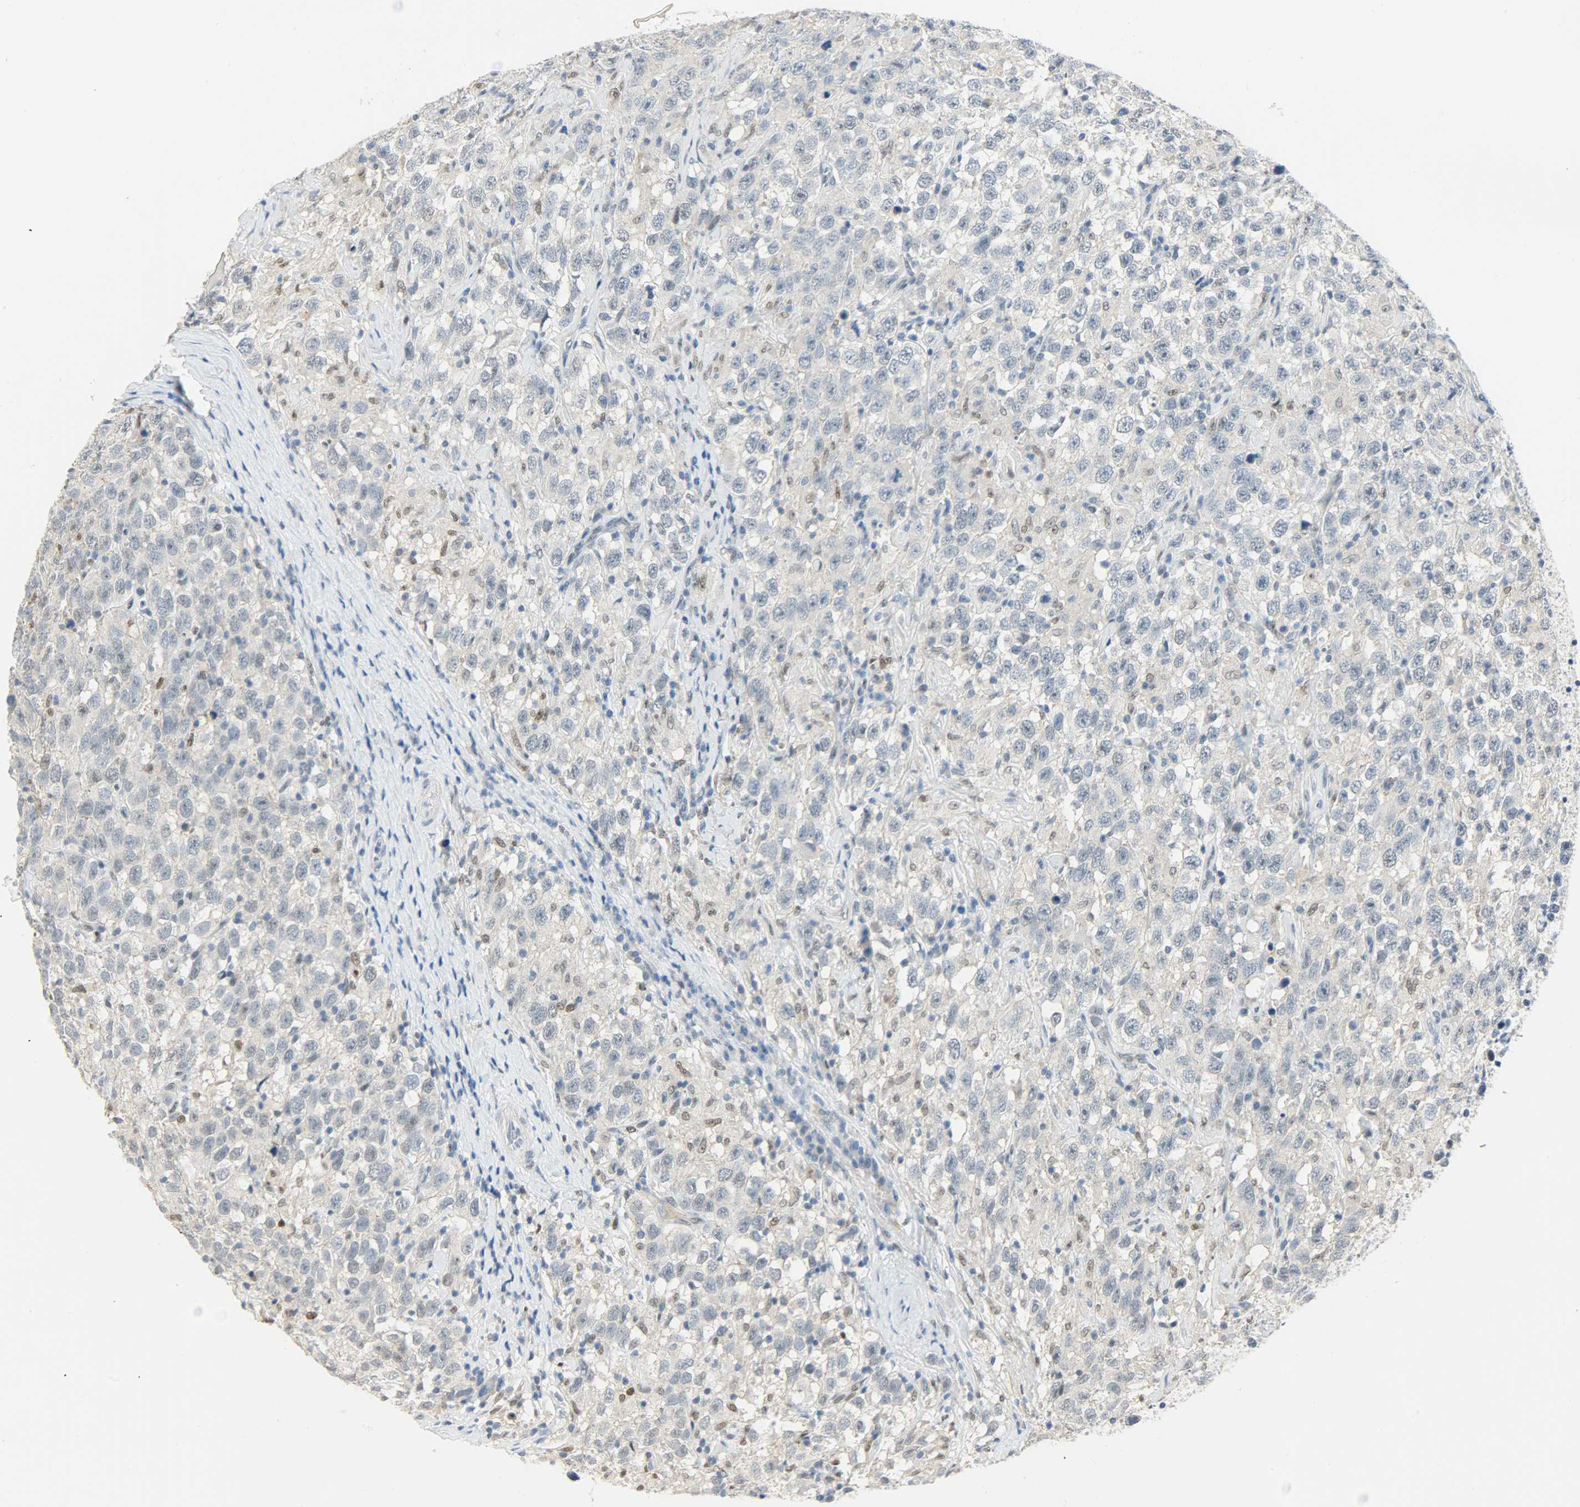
{"staining": {"intensity": "negative", "quantity": "none", "location": "none"}, "tissue": "testis cancer", "cell_type": "Tumor cells", "image_type": "cancer", "snomed": [{"axis": "morphology", "description": "Seminoma, NOS"}, {"axis": "topography", "description": "Testis"}], "caption": "High magnification brightfield microscopy of testis cancer stained with DAB (3,3'-diaminobenzidine) (brown) and counterstained with hematoxylin (blue): tumor cells show no significant staining. The staining was performed using DAB (3,3'-diaminobenzidine) to visualize the protein expression in brown, while the nuclei were stained in blue with hematoxylin (Magnification: 20x).", "gene": "PPARG", "patient": {"sex": "male", "age": 41}}